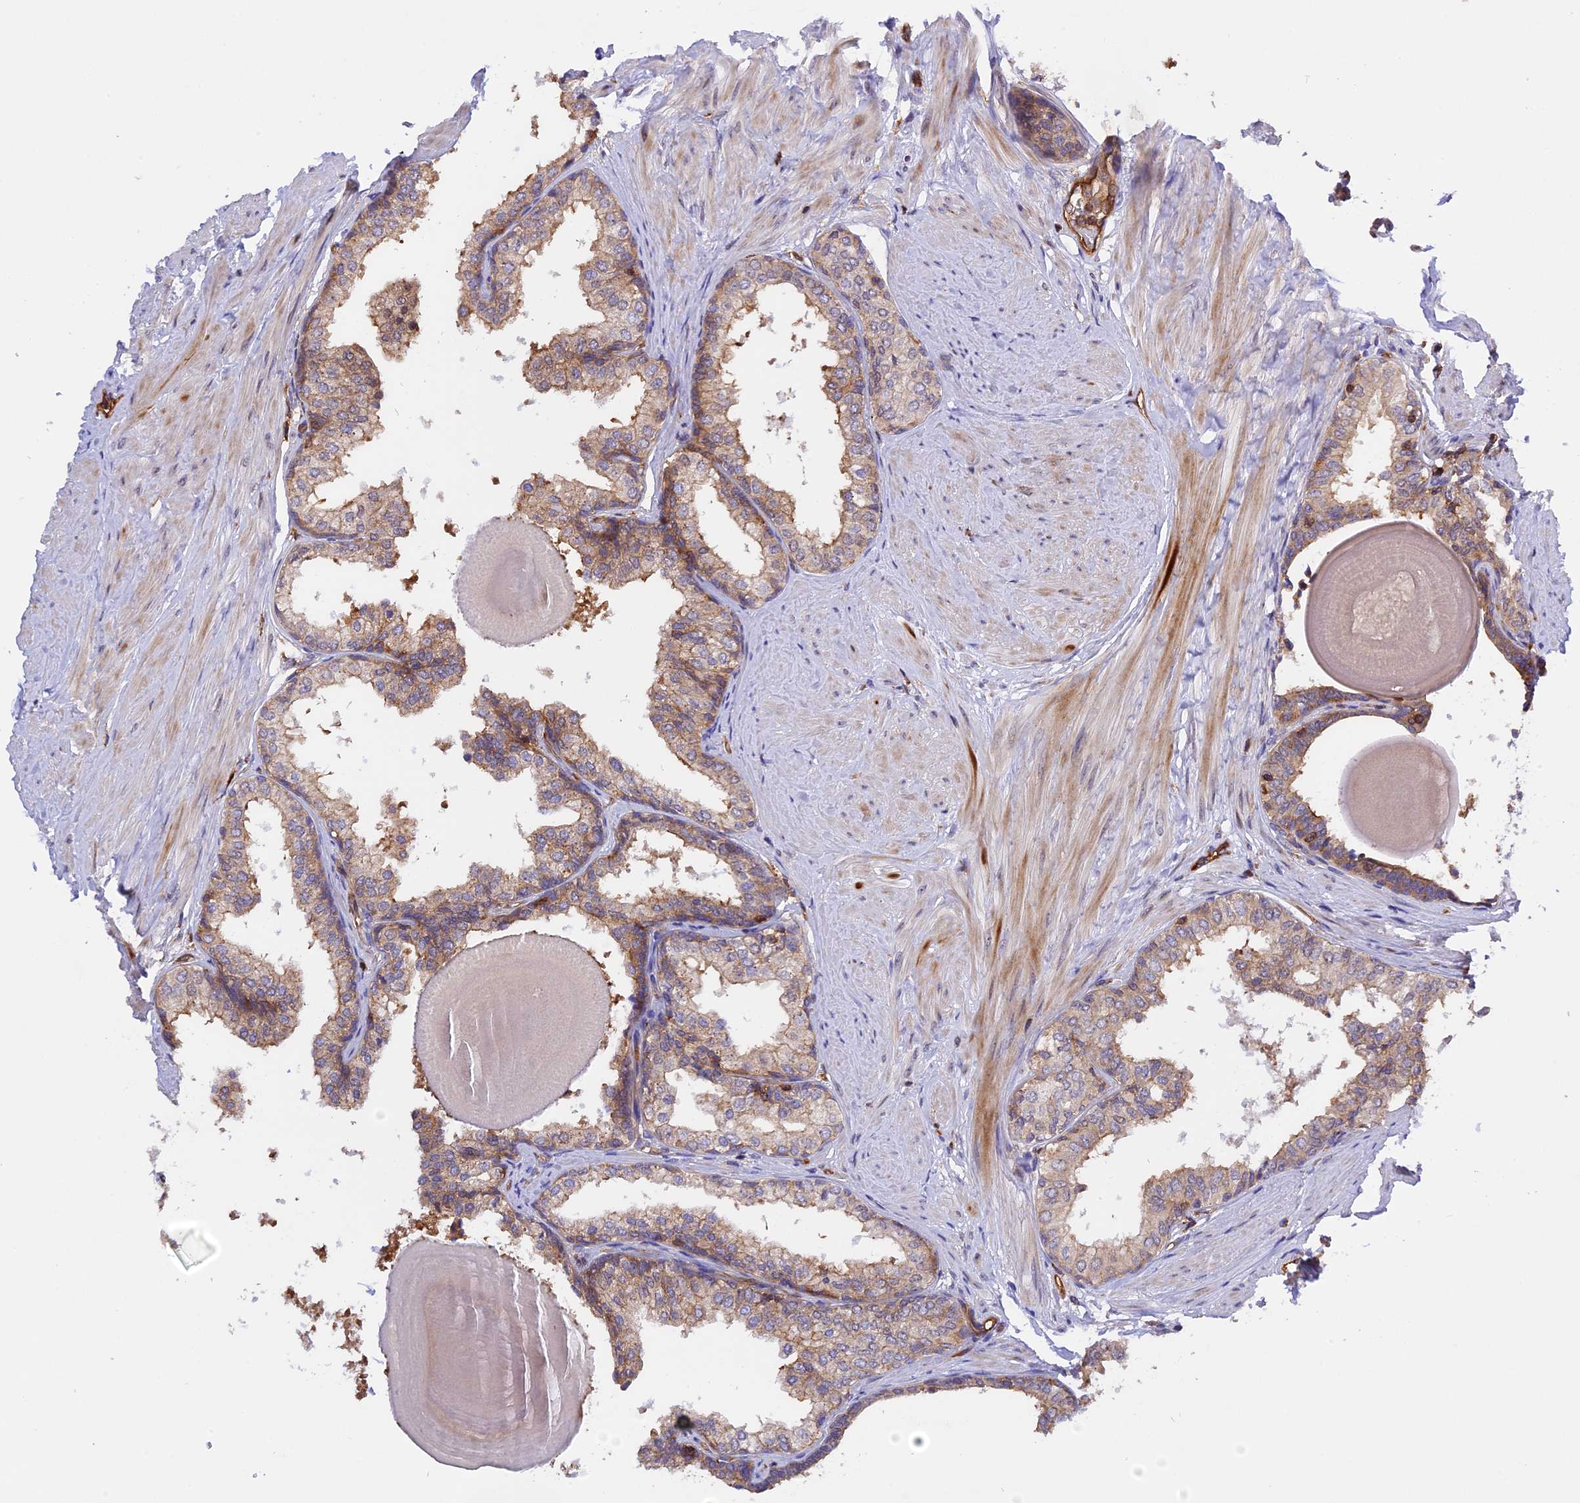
{"staining": {"intensity": "moderate", "quantity": "25%-75%", "location": "cytoplasmic/membranous"}, "tissue": "prostate", "cell_type": "Glandular cells", "image_type": "normal", "snomed": [{"axis": "morphology", "description": "Normal tissue, NOS"}, {"axis": "topography", "description": "Prostate"}], "caption": "This image demonstrates benign prostate stained with IHC to label a protein in brown. The cytoplasmic/membranous of glandular cells show moderate positivity for the protein. Nuclei are counter-stained blue.", "gene": "C5orf22", "patient": {"sex": "male", "age": 48}}